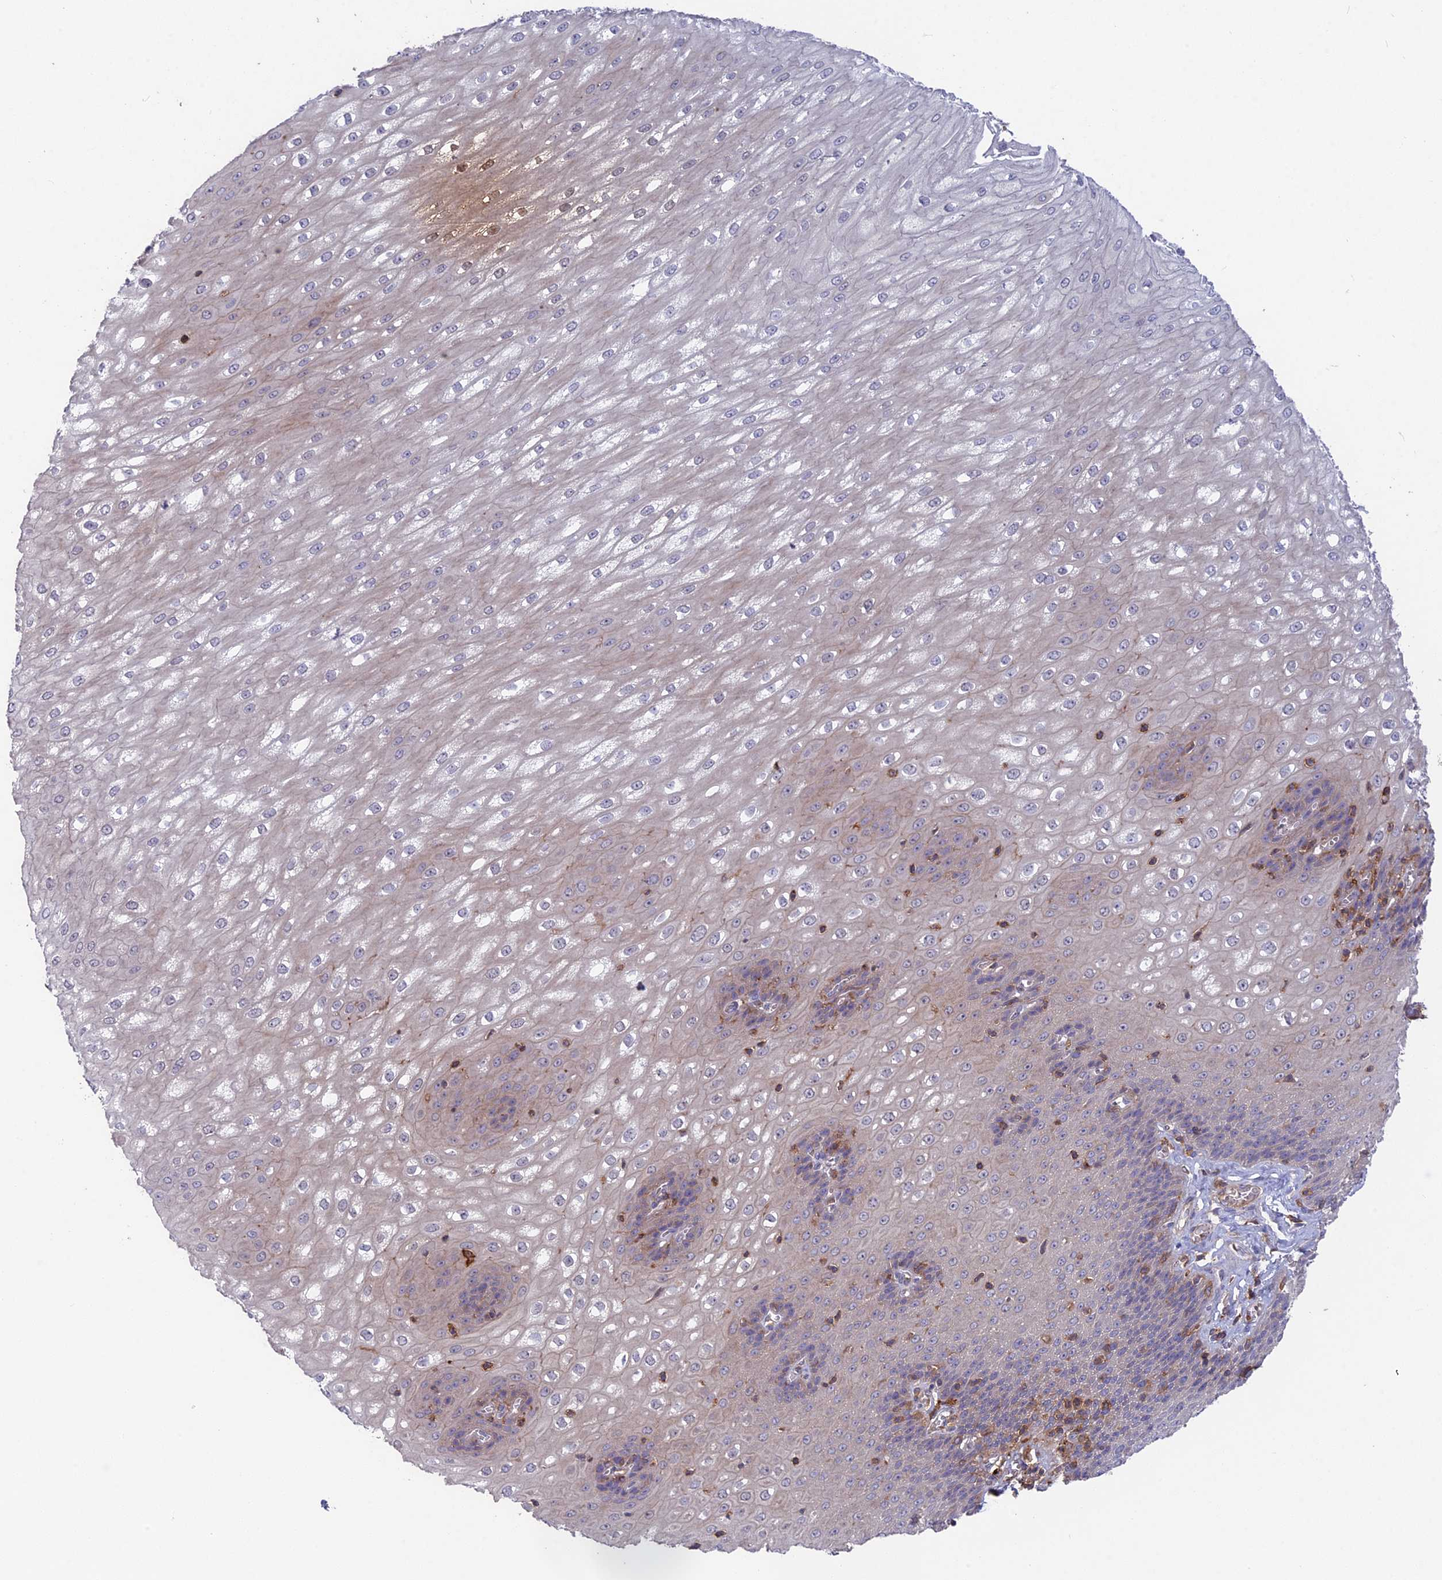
{"staining": {"intensity": "weak", "quantity": "<25%", "location": "cytoplasmic/membranous"}, "tissue": "esophagus", "cell_type": "Squamous epithelial cells", "image_type": "normal", "snomed": [{"axis": "morphology", "description": "Normal tissue, NOS"}, {"axis": "topography", "description": "Esophagus"}], "caption": "Histopathology image shows no significant protein staining in squamous epithelial cells of unremarkable esophagus.", "gene": "CPNE7", "patient": {"sex": "male", "age": 60}}